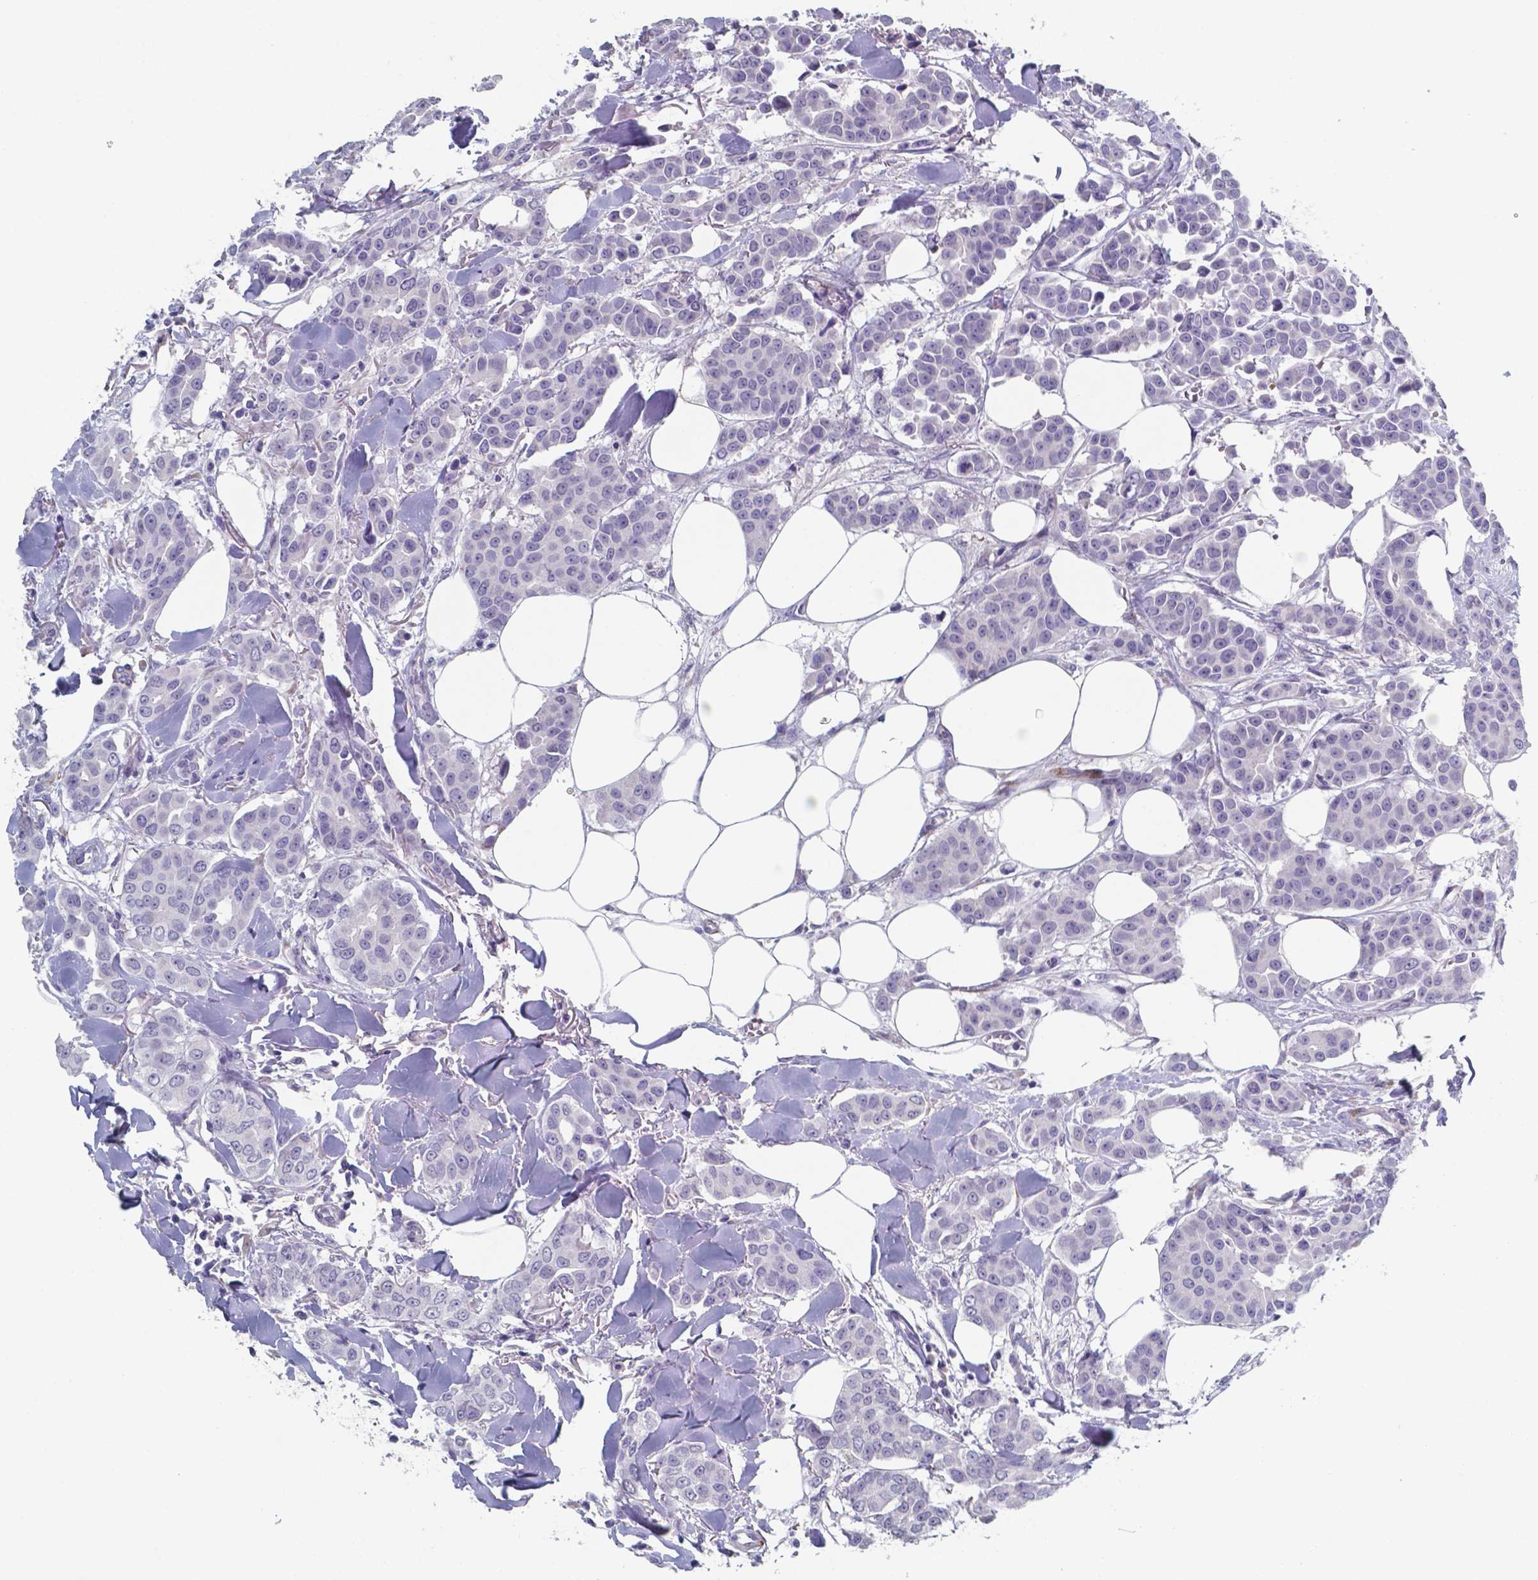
{"staining": {"intensity": "negative", "quantity": "none", "location": "none"}, "tissue": "breast cancer", "cell_type": "Tumor cells", "image_type": "cancer", "snomed": [{"axis": "morphology", "description": "Duct carcinoma"}, {"axis": "topography", "description": "Breast"}], "caption": "Tumor cells show no significant expression in breast cancer (intraductal carcinoma).", "gene": "PLA2R1", "patient": {"sex": "female", "age": 94}}